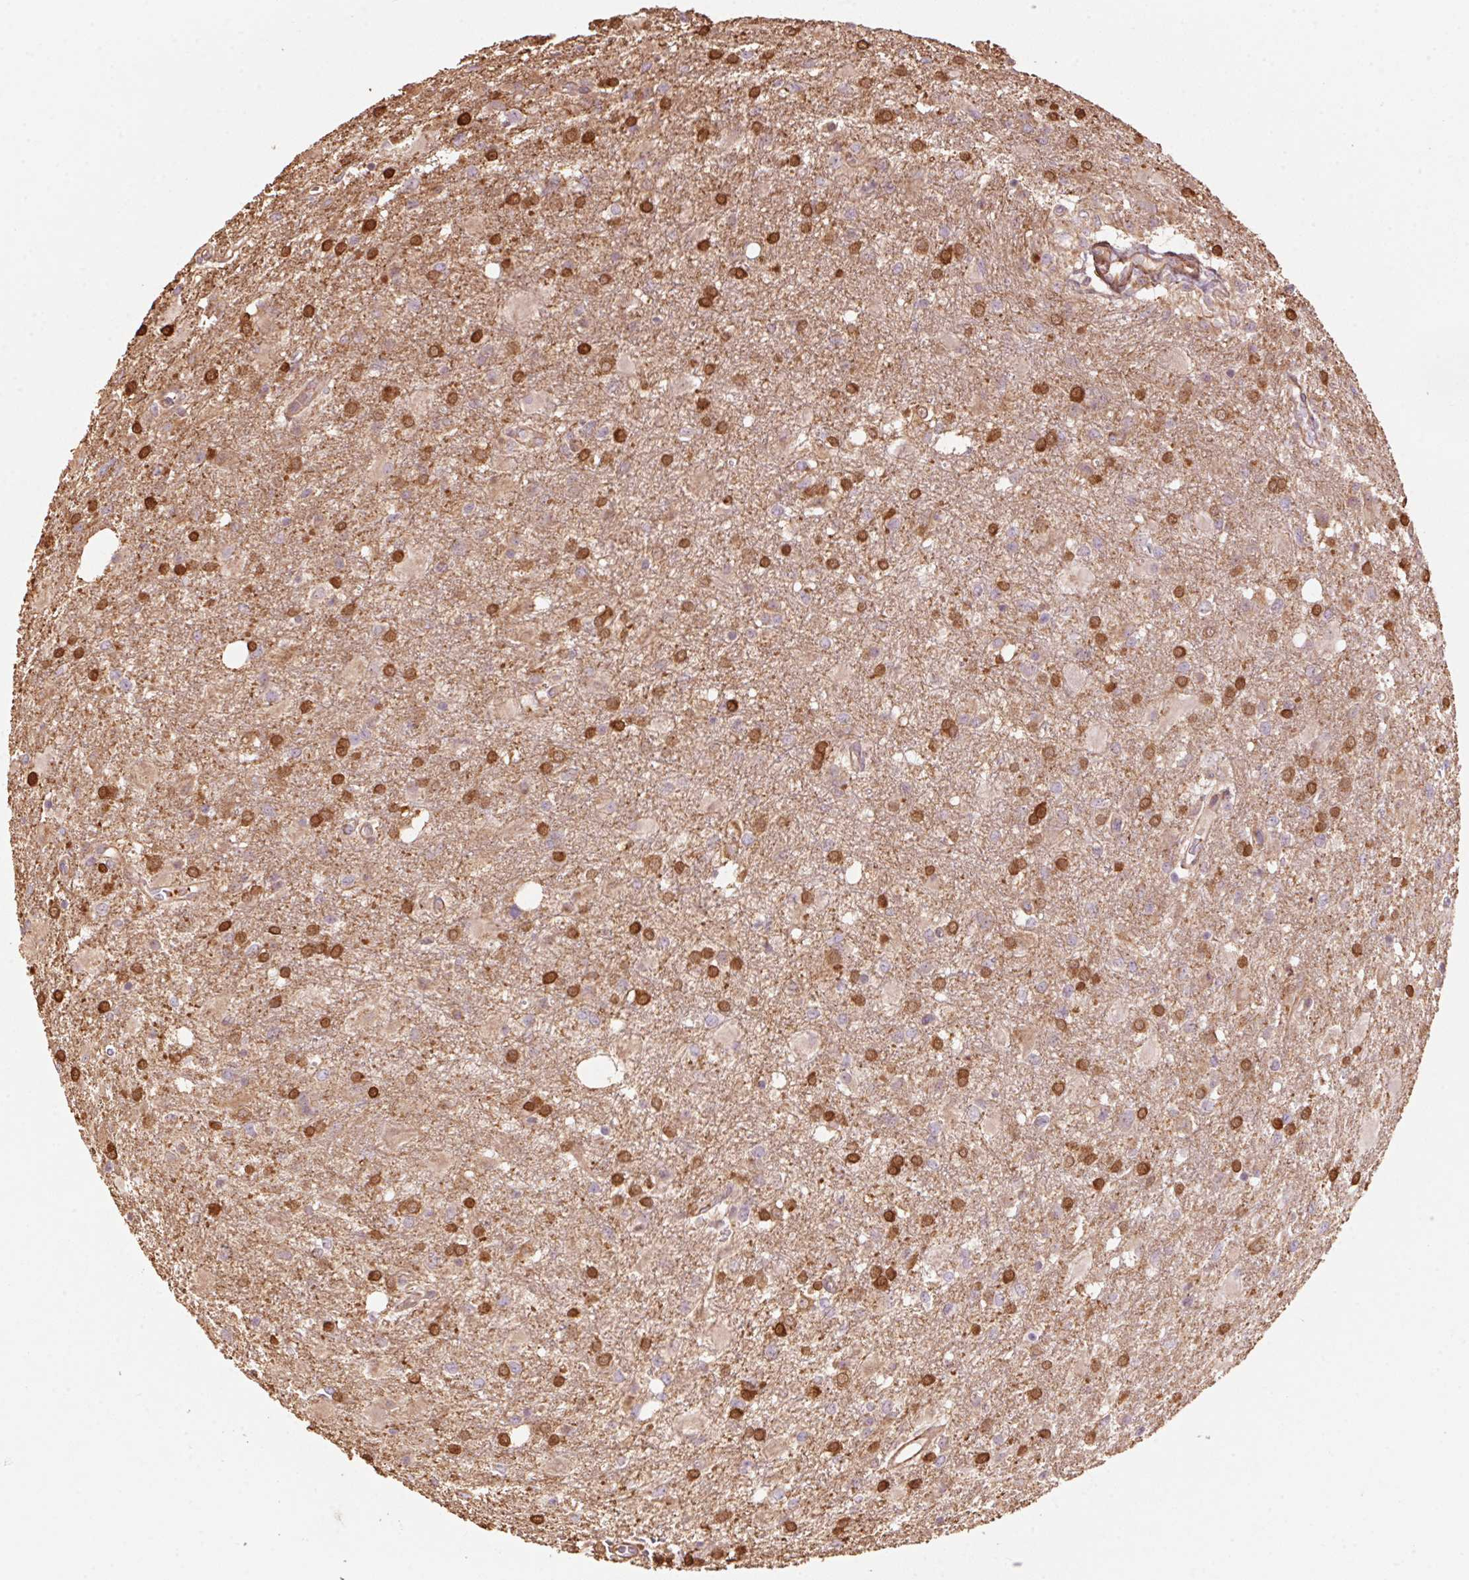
{"staining": {"intensity": "strong", "quantity": "25%-75%", "location": "cytoplasmic/membranous,nuclear"}, "tissue": "glioma", "cell_type": "Tumor cells", "image_type": "cancer", "snomed": [{"axis": "morphology", "description": "Glioma, malignant, High grade"}, {"axis": "topography", "description": "Brain"}], "caption": "Immunohistochemistry (IHC) of human malignant glioma (high-grade) shows high levels of strong cytoplasmic/membranous and nuclear positivity in approximately 25%-75% of tumor cells. Using DAB (3,3'-diaminobenzidine) (brown) and hematoxylin (blue) stains, captured at high magnification using brightfield microscopy.", "gene": "QDPR", "patient": {"sex": "male", "age": 68}}